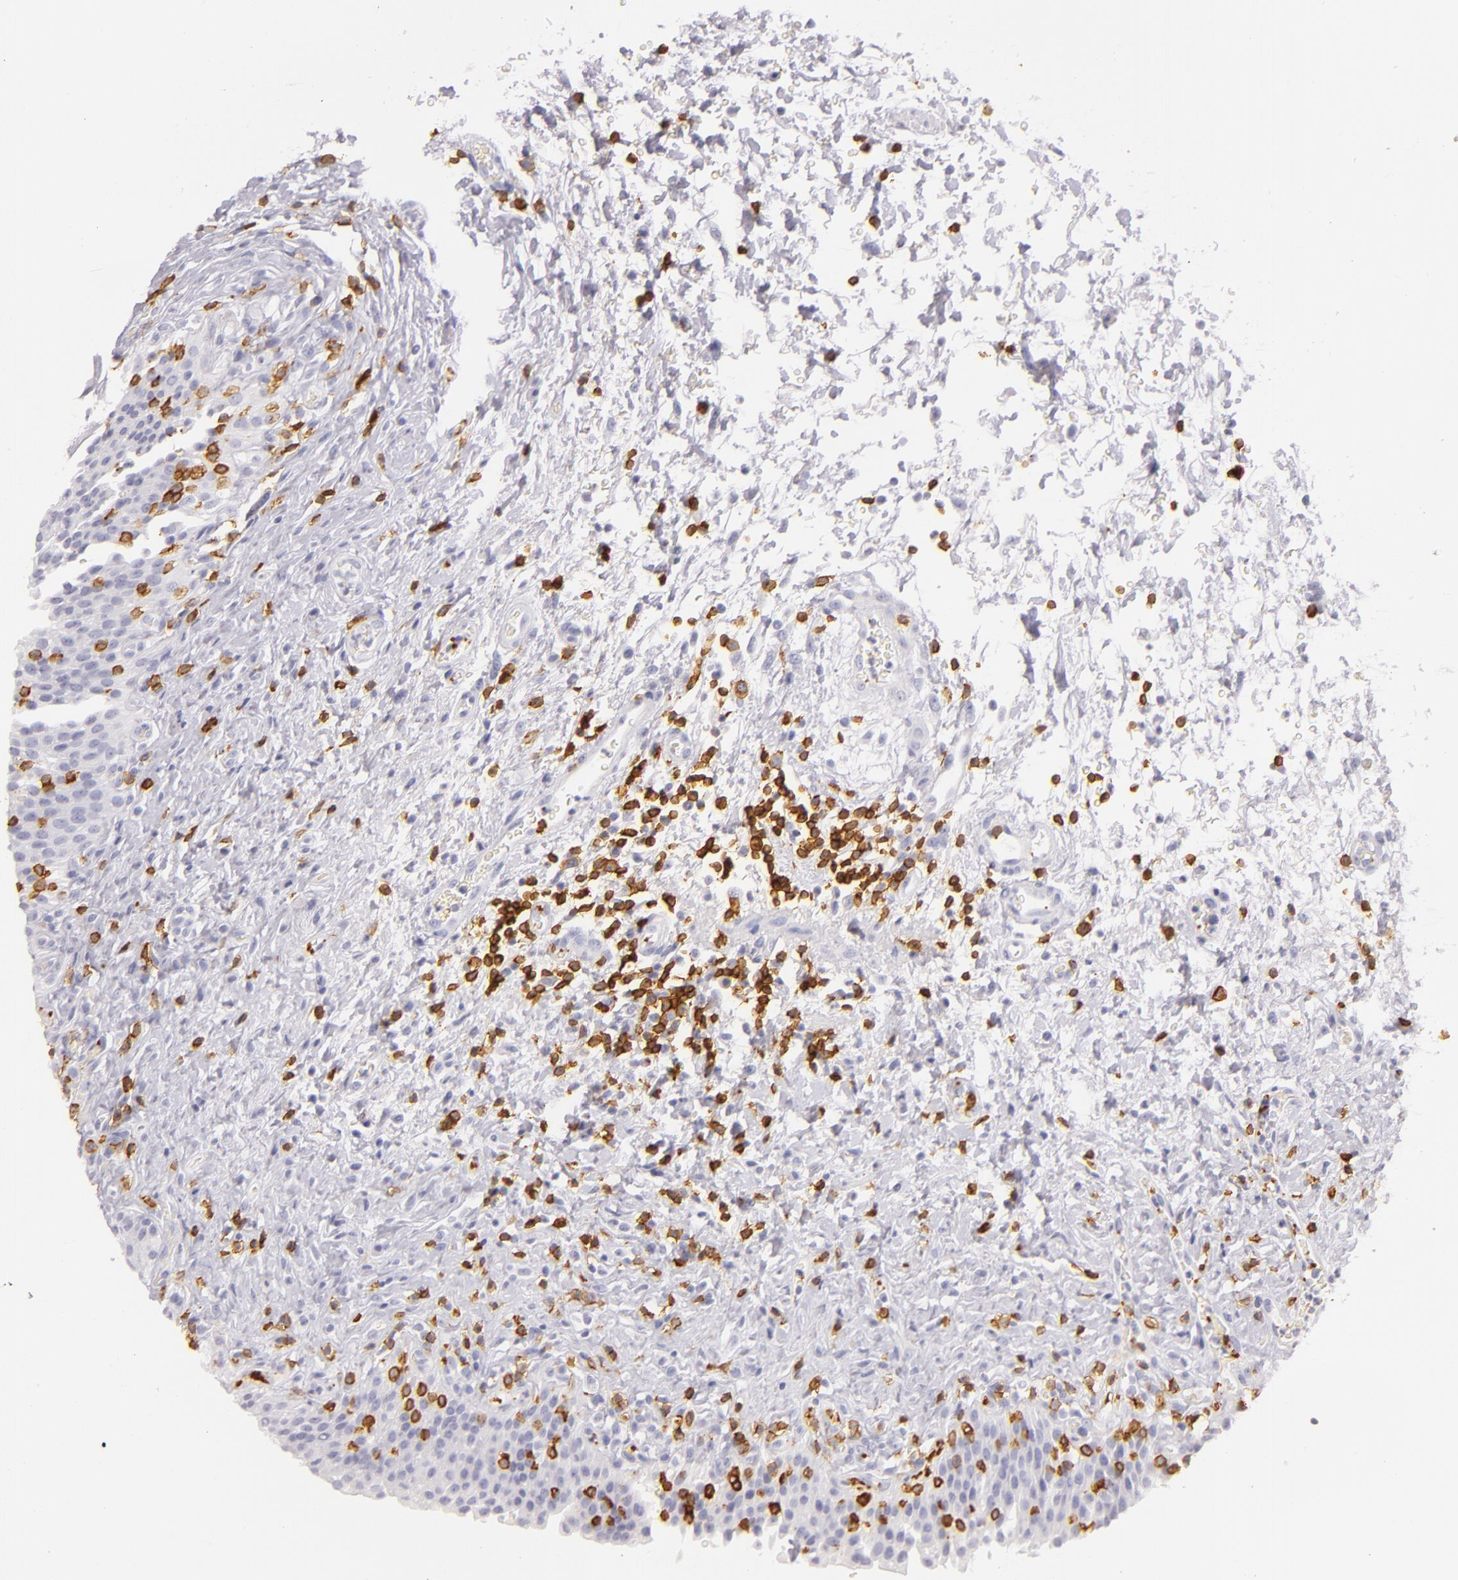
{"staining": {"intensity": "negative", "quantity": "none", "location": "none"}, "tissue": "urinary bladder", "cell_type": "Urothelial cells", "image_type": "normal", "snomed": [{"axis": "morphology", "description": "Normal tissue, NOS"}, {"axis": "topography", "description": "Urinary bladder"}], "caption": "This is an immunohistochemistry (IHC) micrograph of normal urinary bladder. There is no expression in urothelial cells.", "gene": "LAT", "patient": {"sex": "male", "age": 51}}